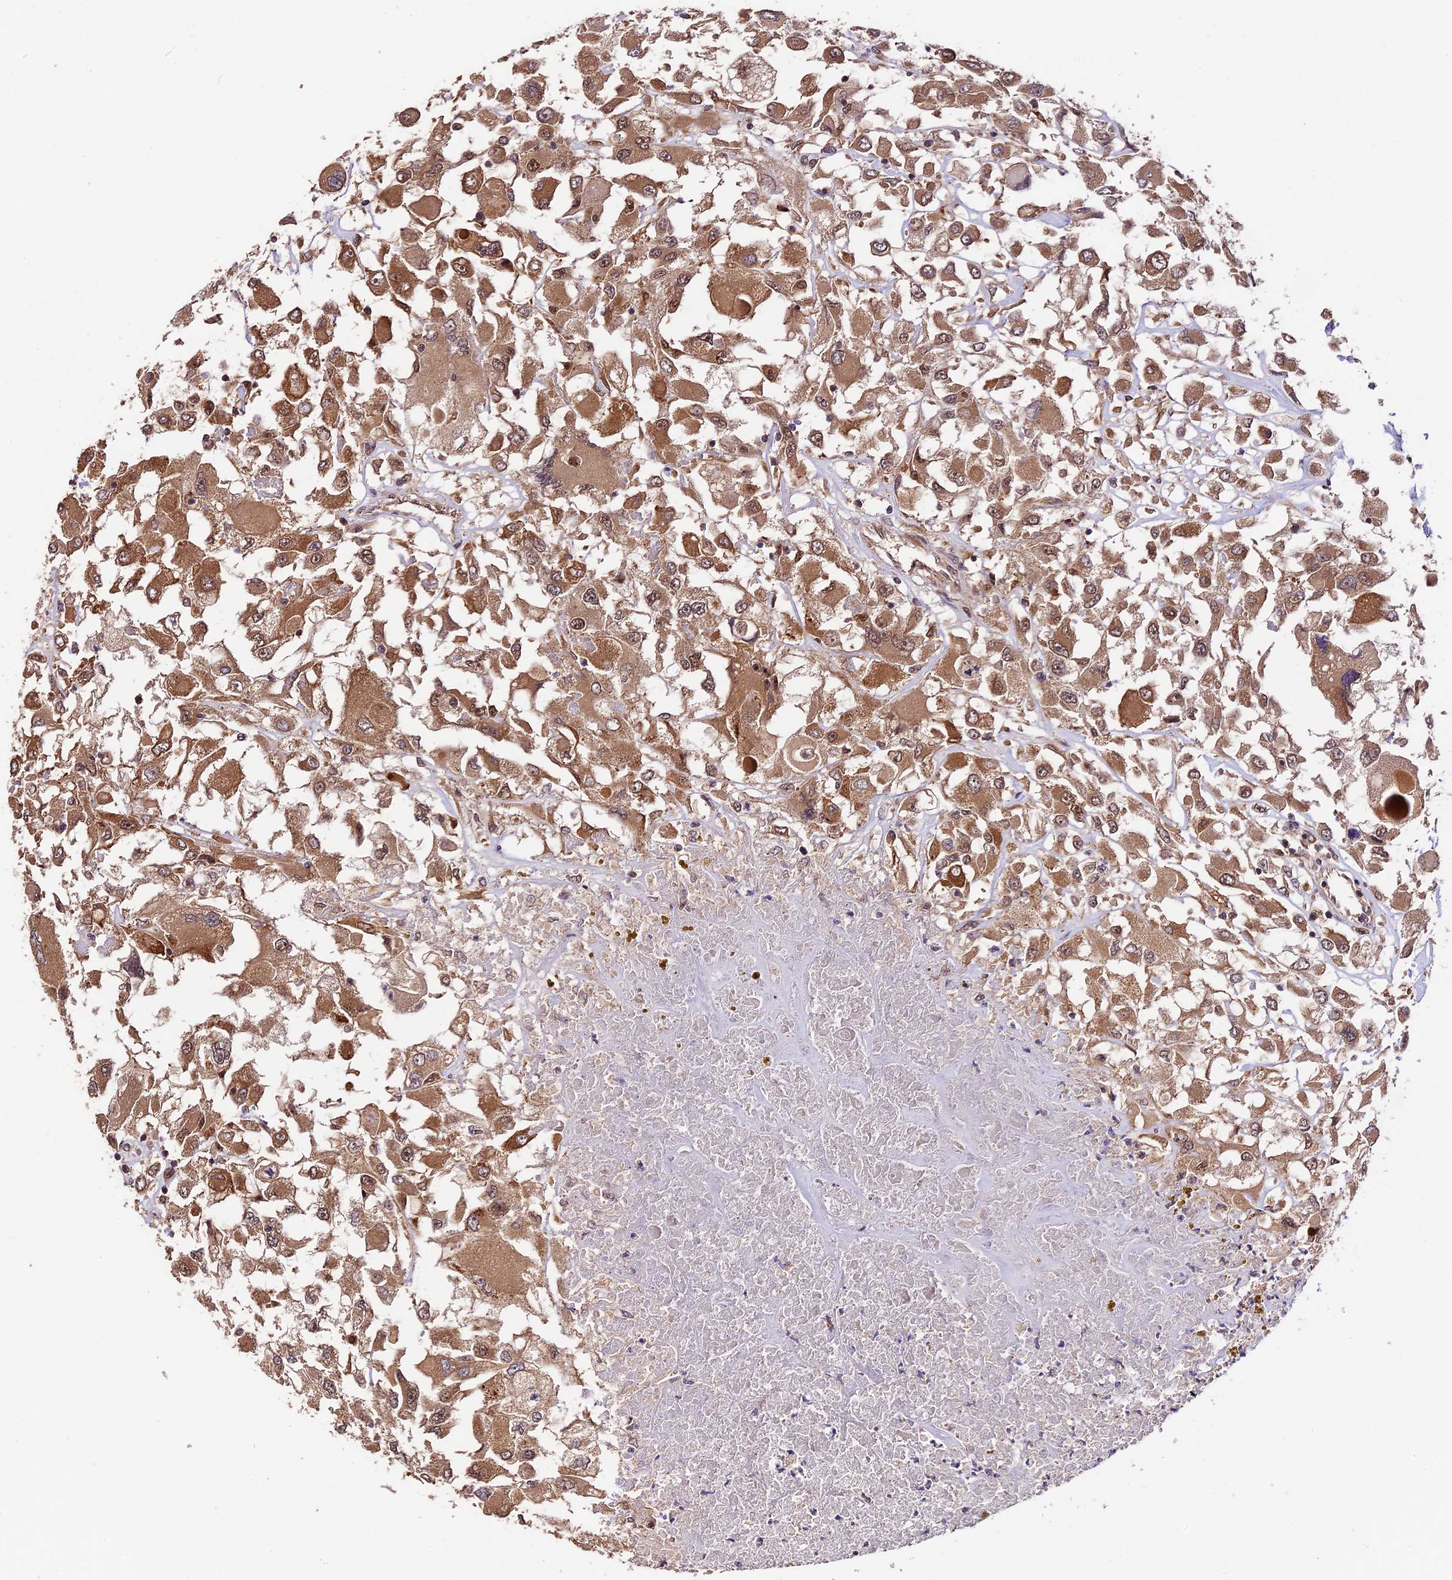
{"staining": {"intensity": "moderate", "quantity": ">75%", "location": "cytoplasmic/membranous"}, "tissue": "renal cancer", "cell_type": "Tumor cells", "image_type": "cancer", "snomed": [{"axis": "morphology", "description": "Adenocarcinoma, NOS"}, {"axis": "topography", "description": "Kidney"}], "caption": "An IHC micrograph of neoplastic tissue is shown. Protein staining in brown shows moderate cytoplasmic/membranous positivity in renal cancer within tumor cells.", "gene": "TRMT1", "patient": {"sex": "female", "age": 52}}